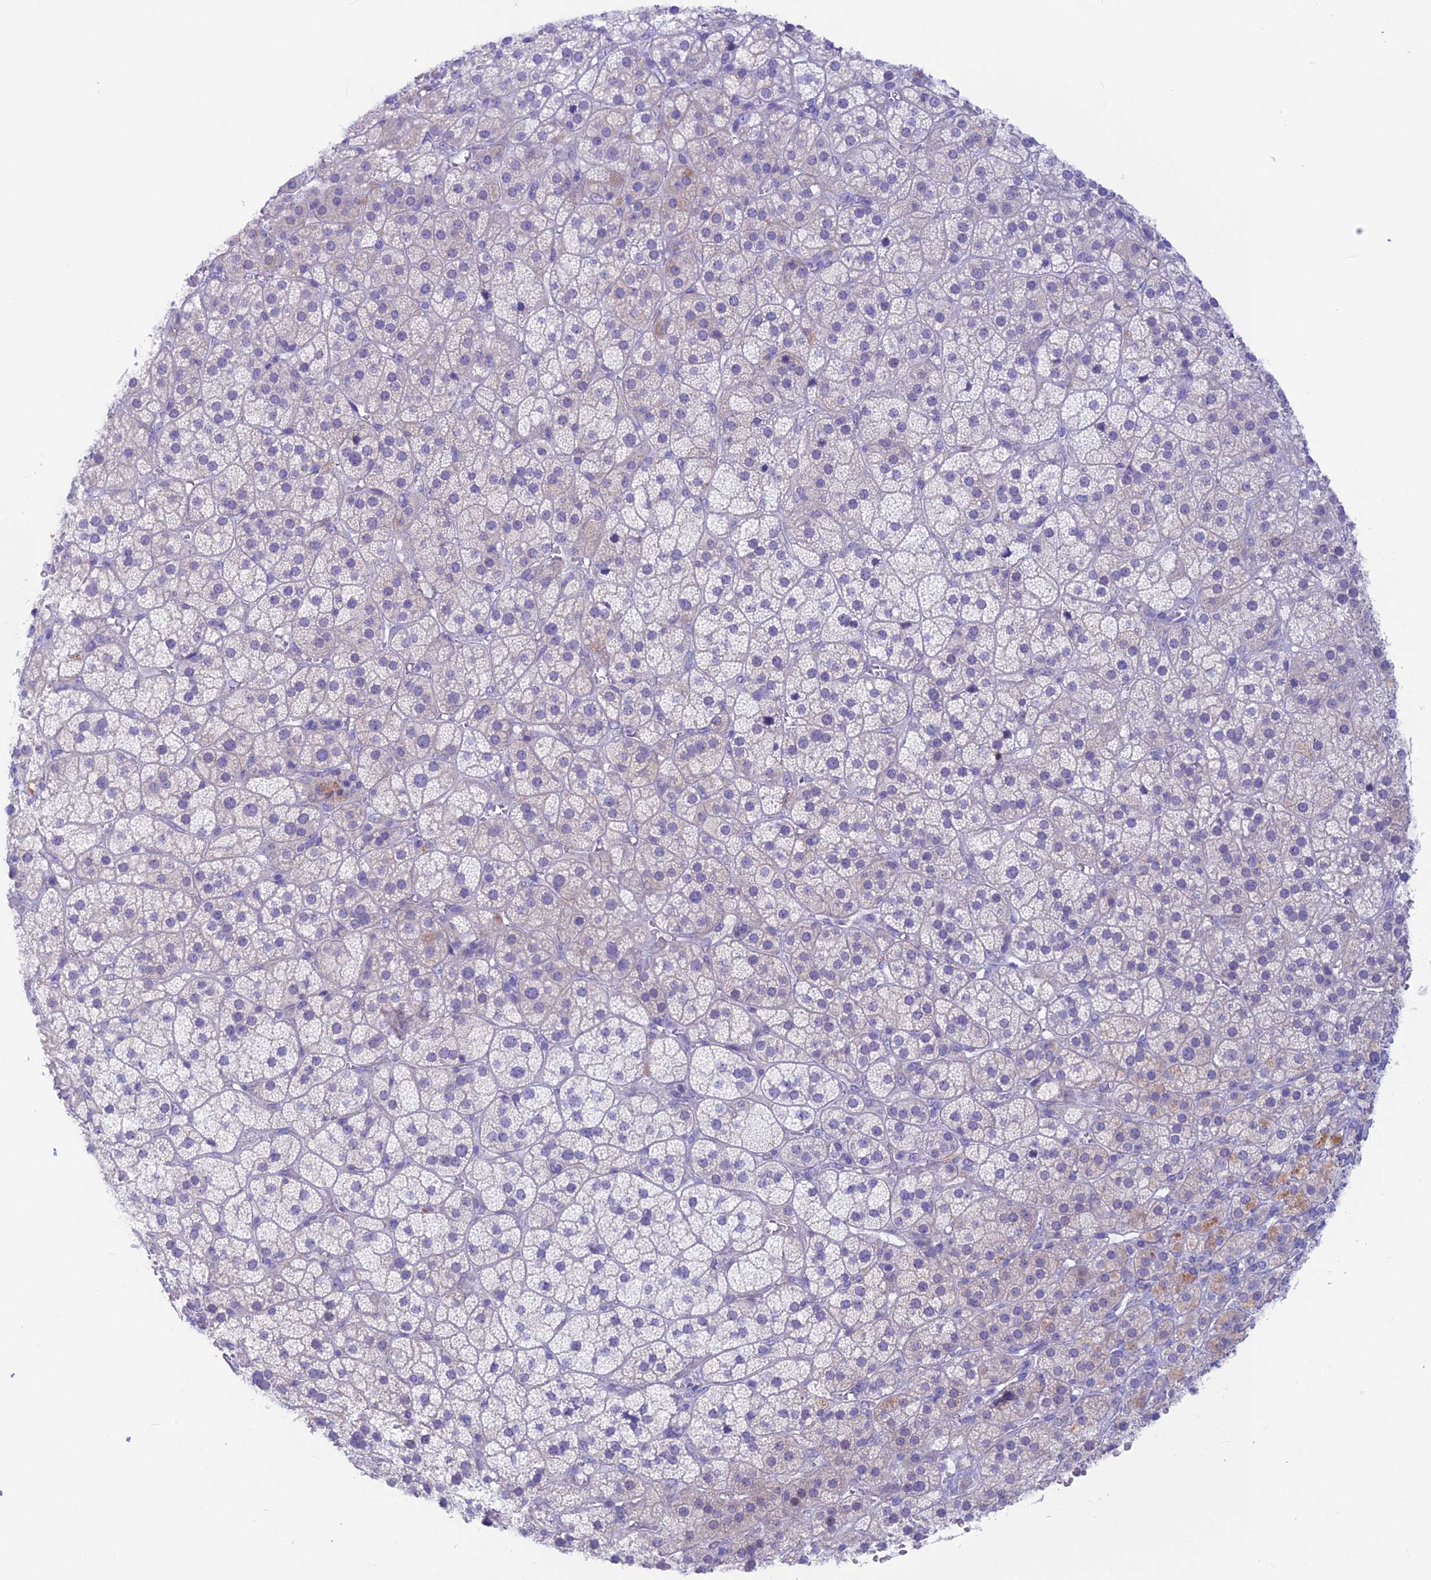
{"staining": {"intensity": "negative", "quantity": "none", "location": "none"}, "tissue": "adrenal gland", "cell_type": "Glandular cells", "image_type": "normal", "snomed": [{"axis": "morphology", "description": "Normal tissue, NOS"}, {"axis": "topography", "description": "Adrenal gland"}], "caption": "DAB immunohistochemical staining of unremarkable human adrenal gland shows no significant staining in glandular cells.", "gene": "SNTN", "patient": {"sex": "female", "age": 70}}